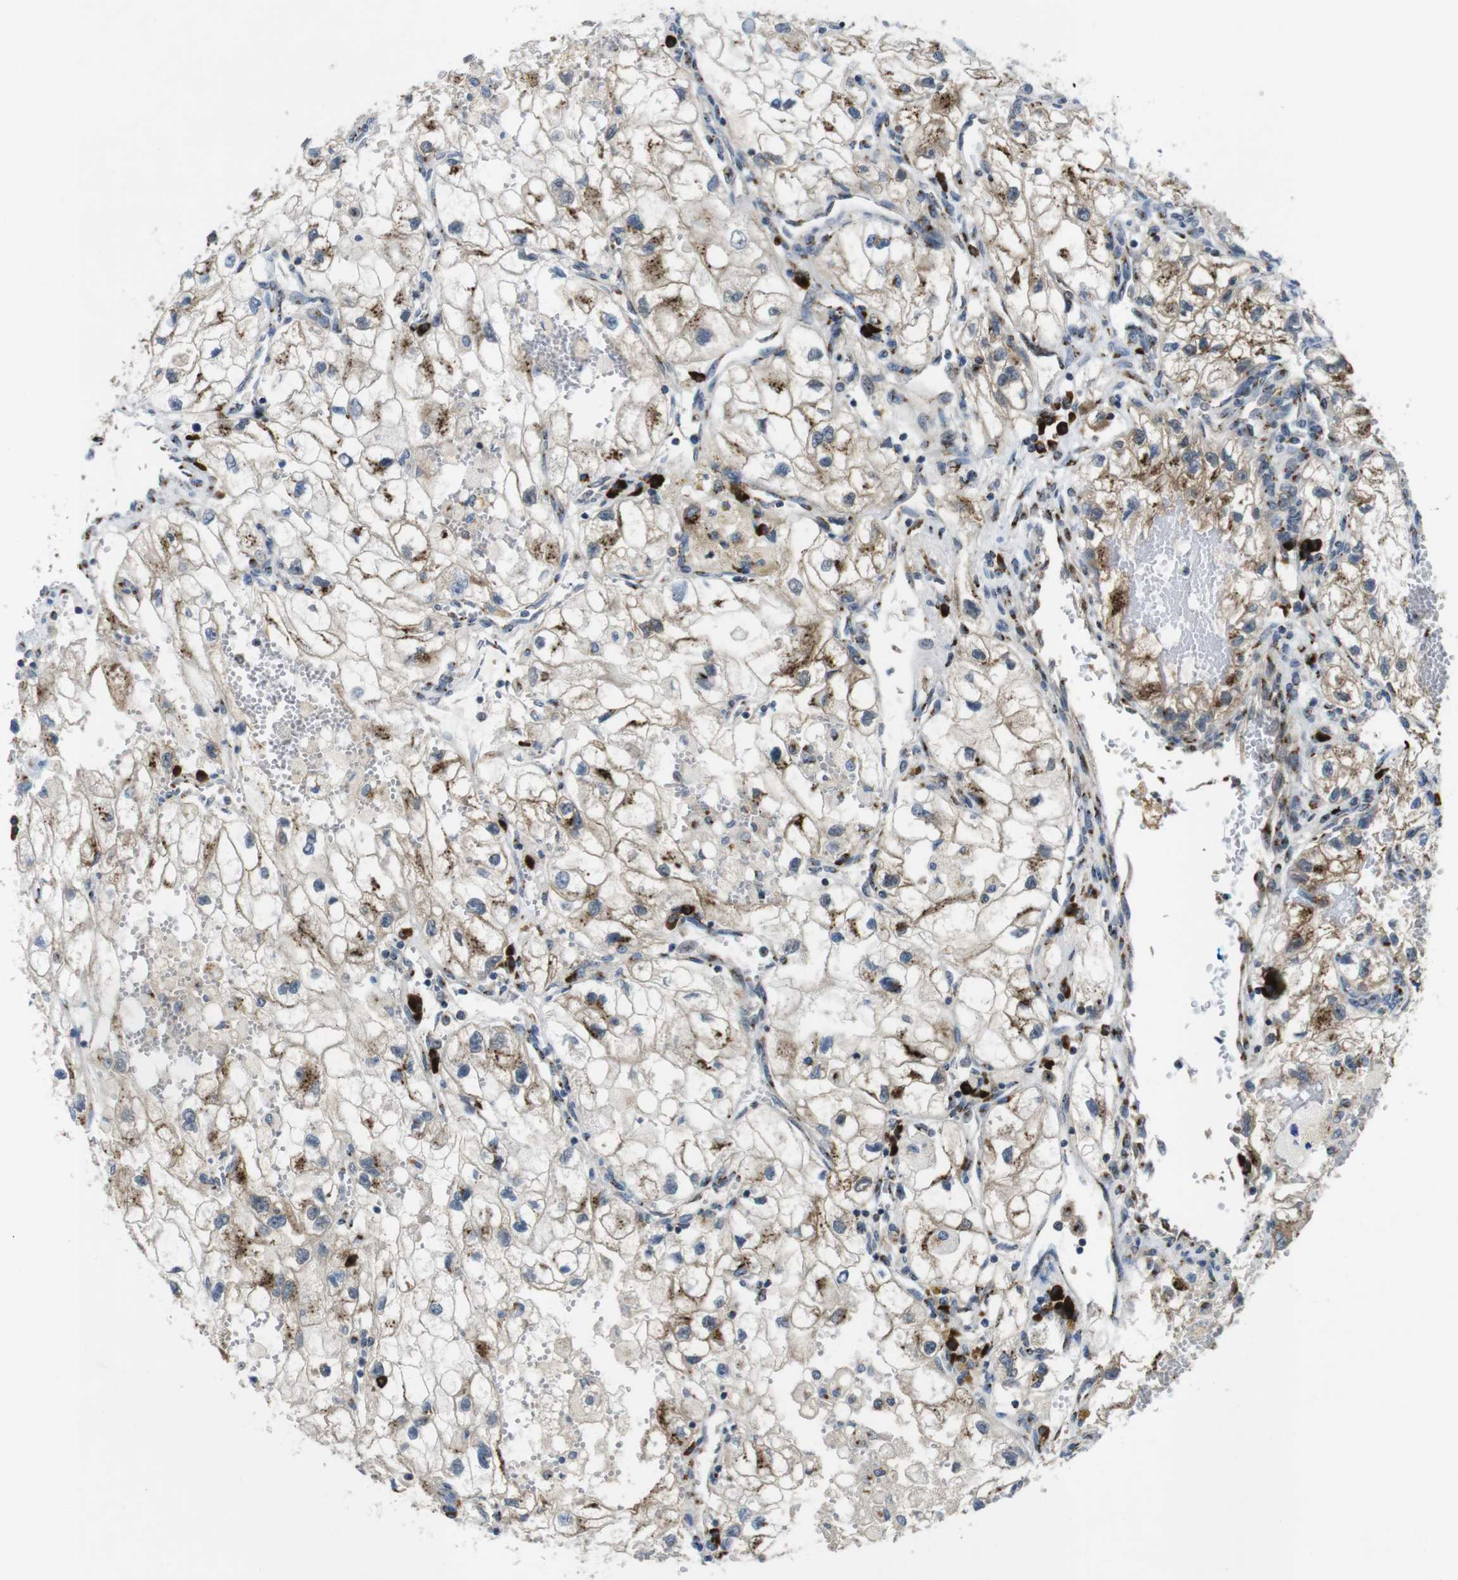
{"staining": {"intensity": "moderate", "quantity": ">75%", "location": "cytoplasmic/membranous"}, "tissue": "renal cancer", "cell_type": "Tumor cells", "image_type": "cancer", "snomed": [{"axis": "morphology", "description": "Adenocarcinoma, NOS"}, {"axis": "topography", "description": "Kidney"}], "caption": "Tumor cells demonstrate medium levels of moderate cytoplasmic/membranous staining in approximately >75% of cells in renal adenocarcinoma.", "gene": "ZFPL1", "patient": {"sex": "female", "age": 70}}